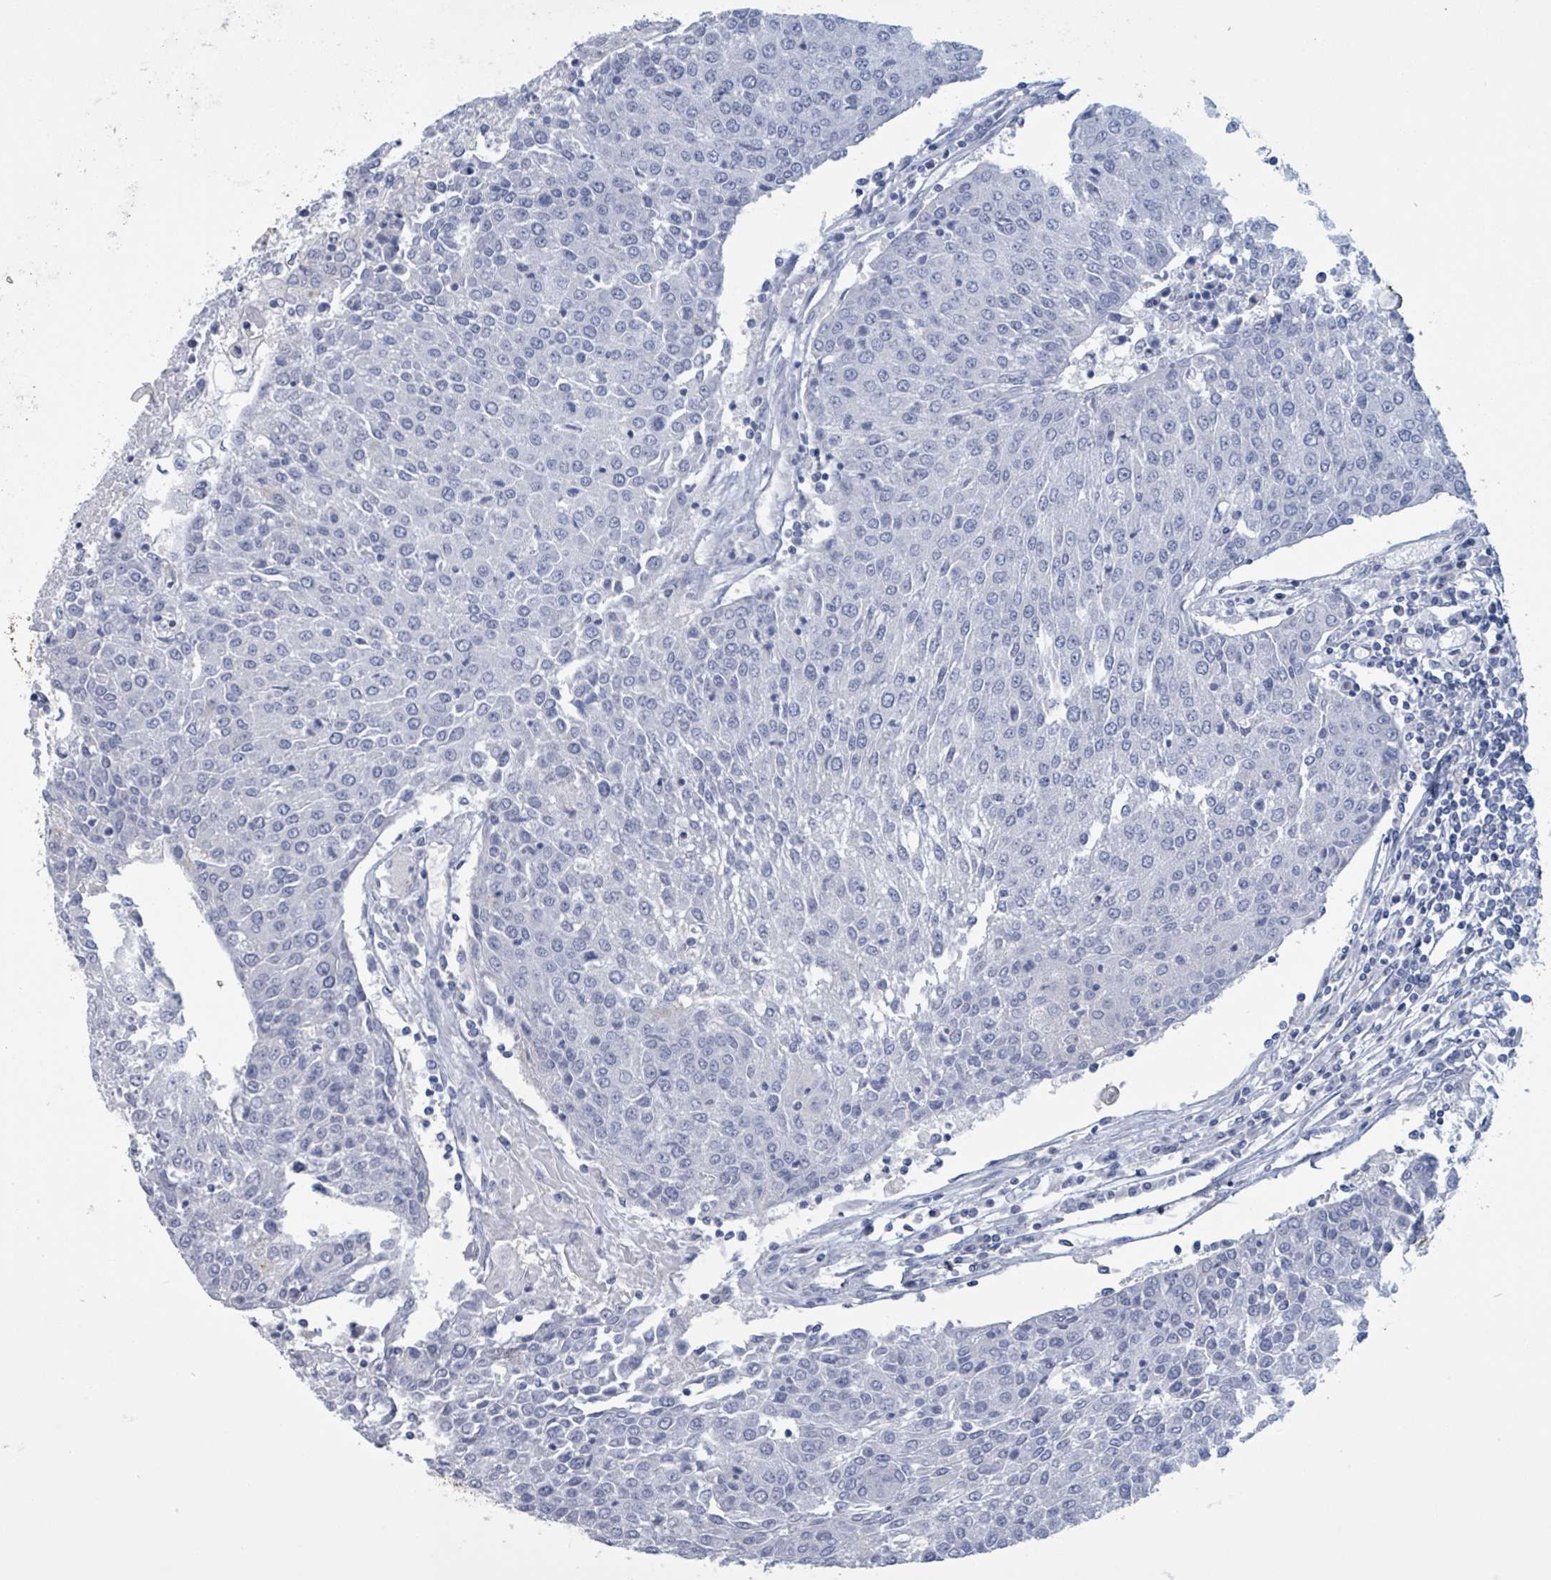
{"staining": {"intensity": "negative", "quantity": "none", "location": "none"}, "tissue": "urothelial cancer", "cell_type": "Tumor cells", "image_type": "cancer", "snomed": [{"axis": "morphology", "description": "Urothelial carcinoma, High grade"}, {"axis": "topography", "description": "Urinary bladder"}], "caption": "The immunohistochemistry photomicrograph has no significant expression in tumor cells of urothelial cancer tissue.", "gene": "CT45A5", "patient": {"sex": "female", "age": 85}}